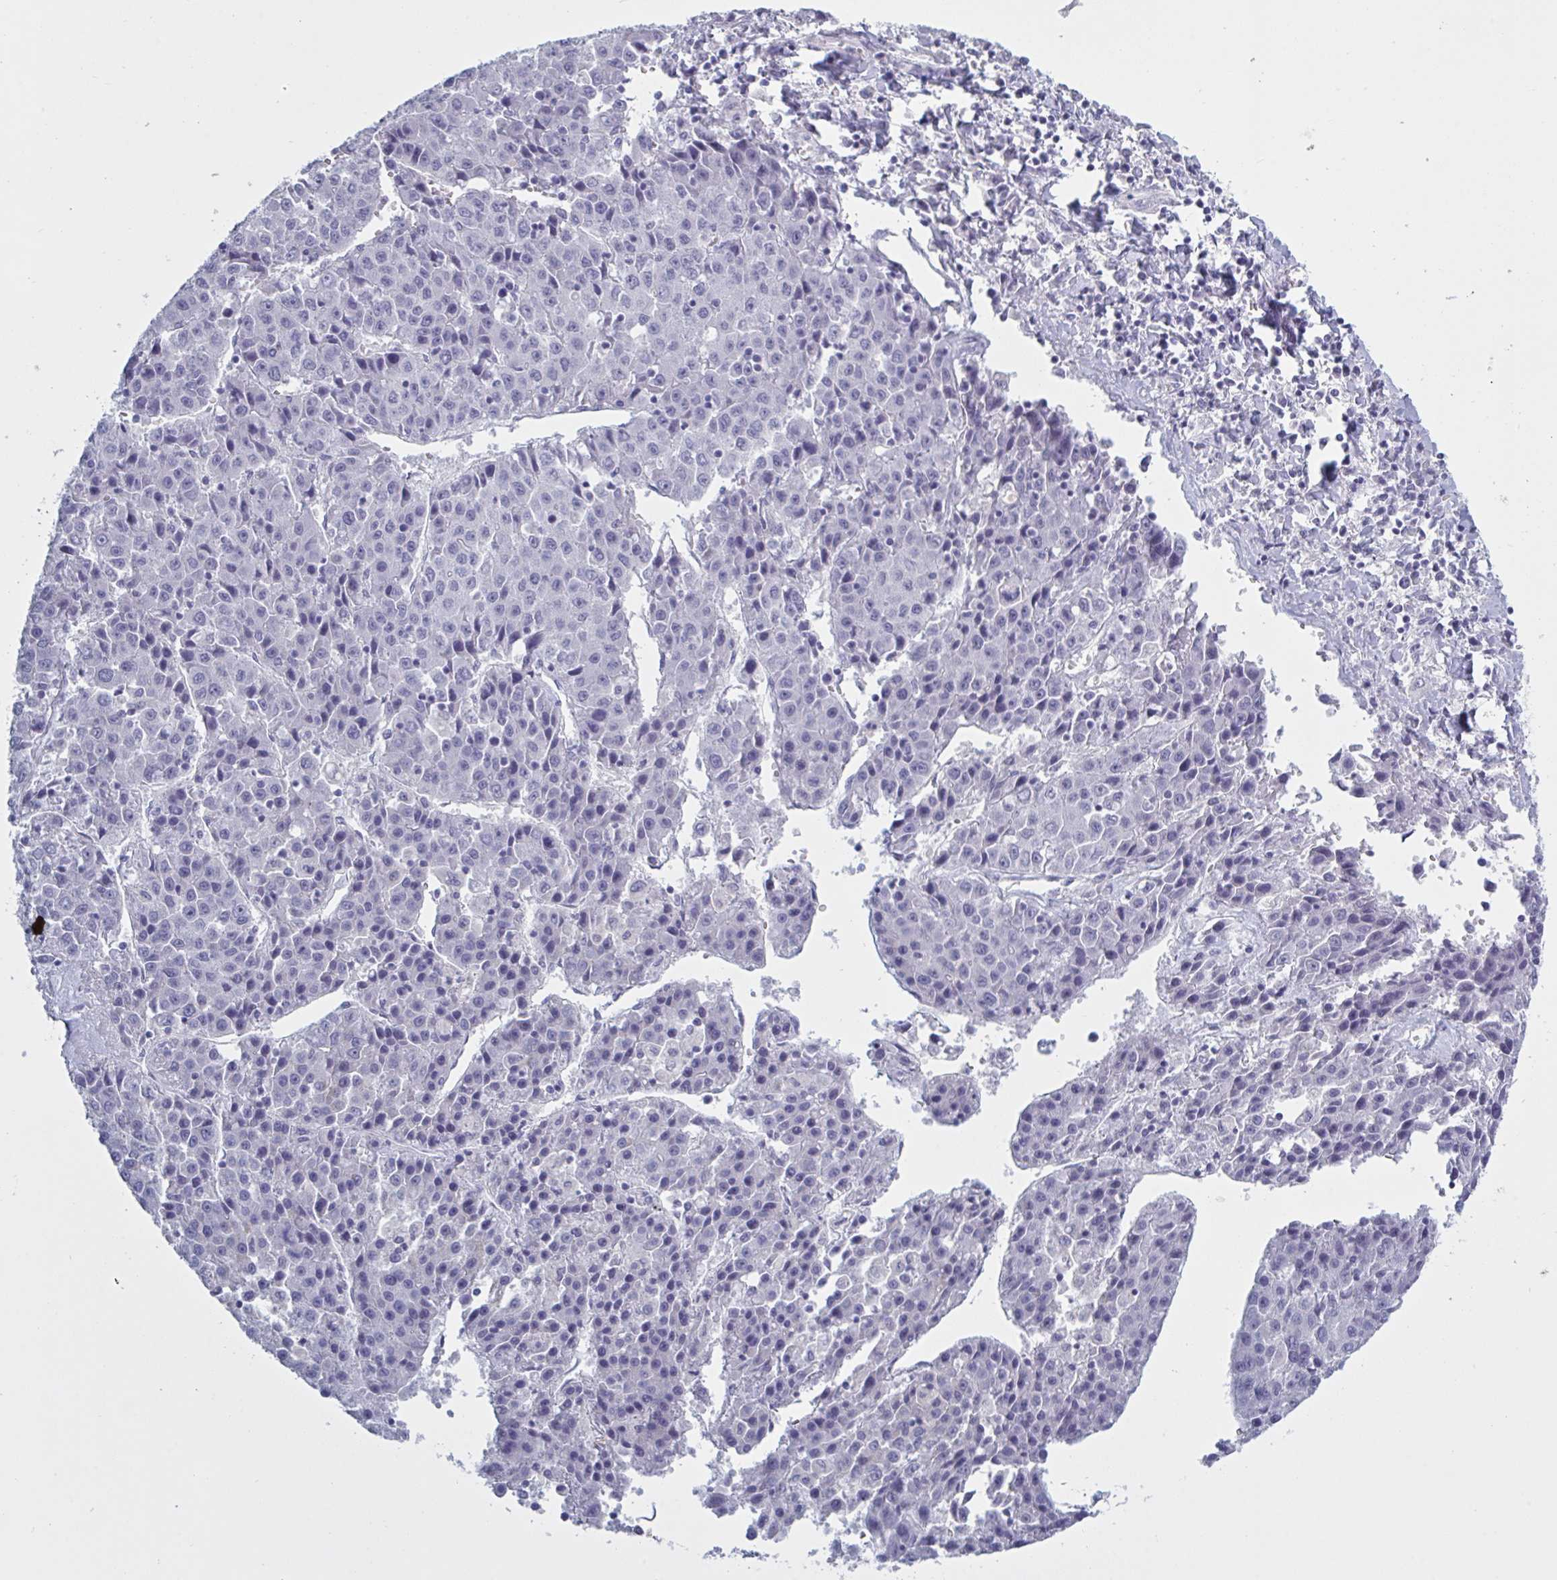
{"staining": {"intensity": "negative", "quantity": "none", "location": "none"}, "tissue": "liver cancer", "cell_type": "Tumor cells", "image_type": "cancer", "snomed": [{"axis": "morphology", "description": "Carcinoma, Hepatocellular, NOS"}, {"axis": "topography", "description": "Liver"}], "caption": "An immunohistochemistry histopathology image of liver hepatocellular carcinoma is shown. There is no staining in tumor cells of liver hepatocellular carcinoma.", "gene": "NDUFC2", "patient": {"sex": "female", "age": 53}}